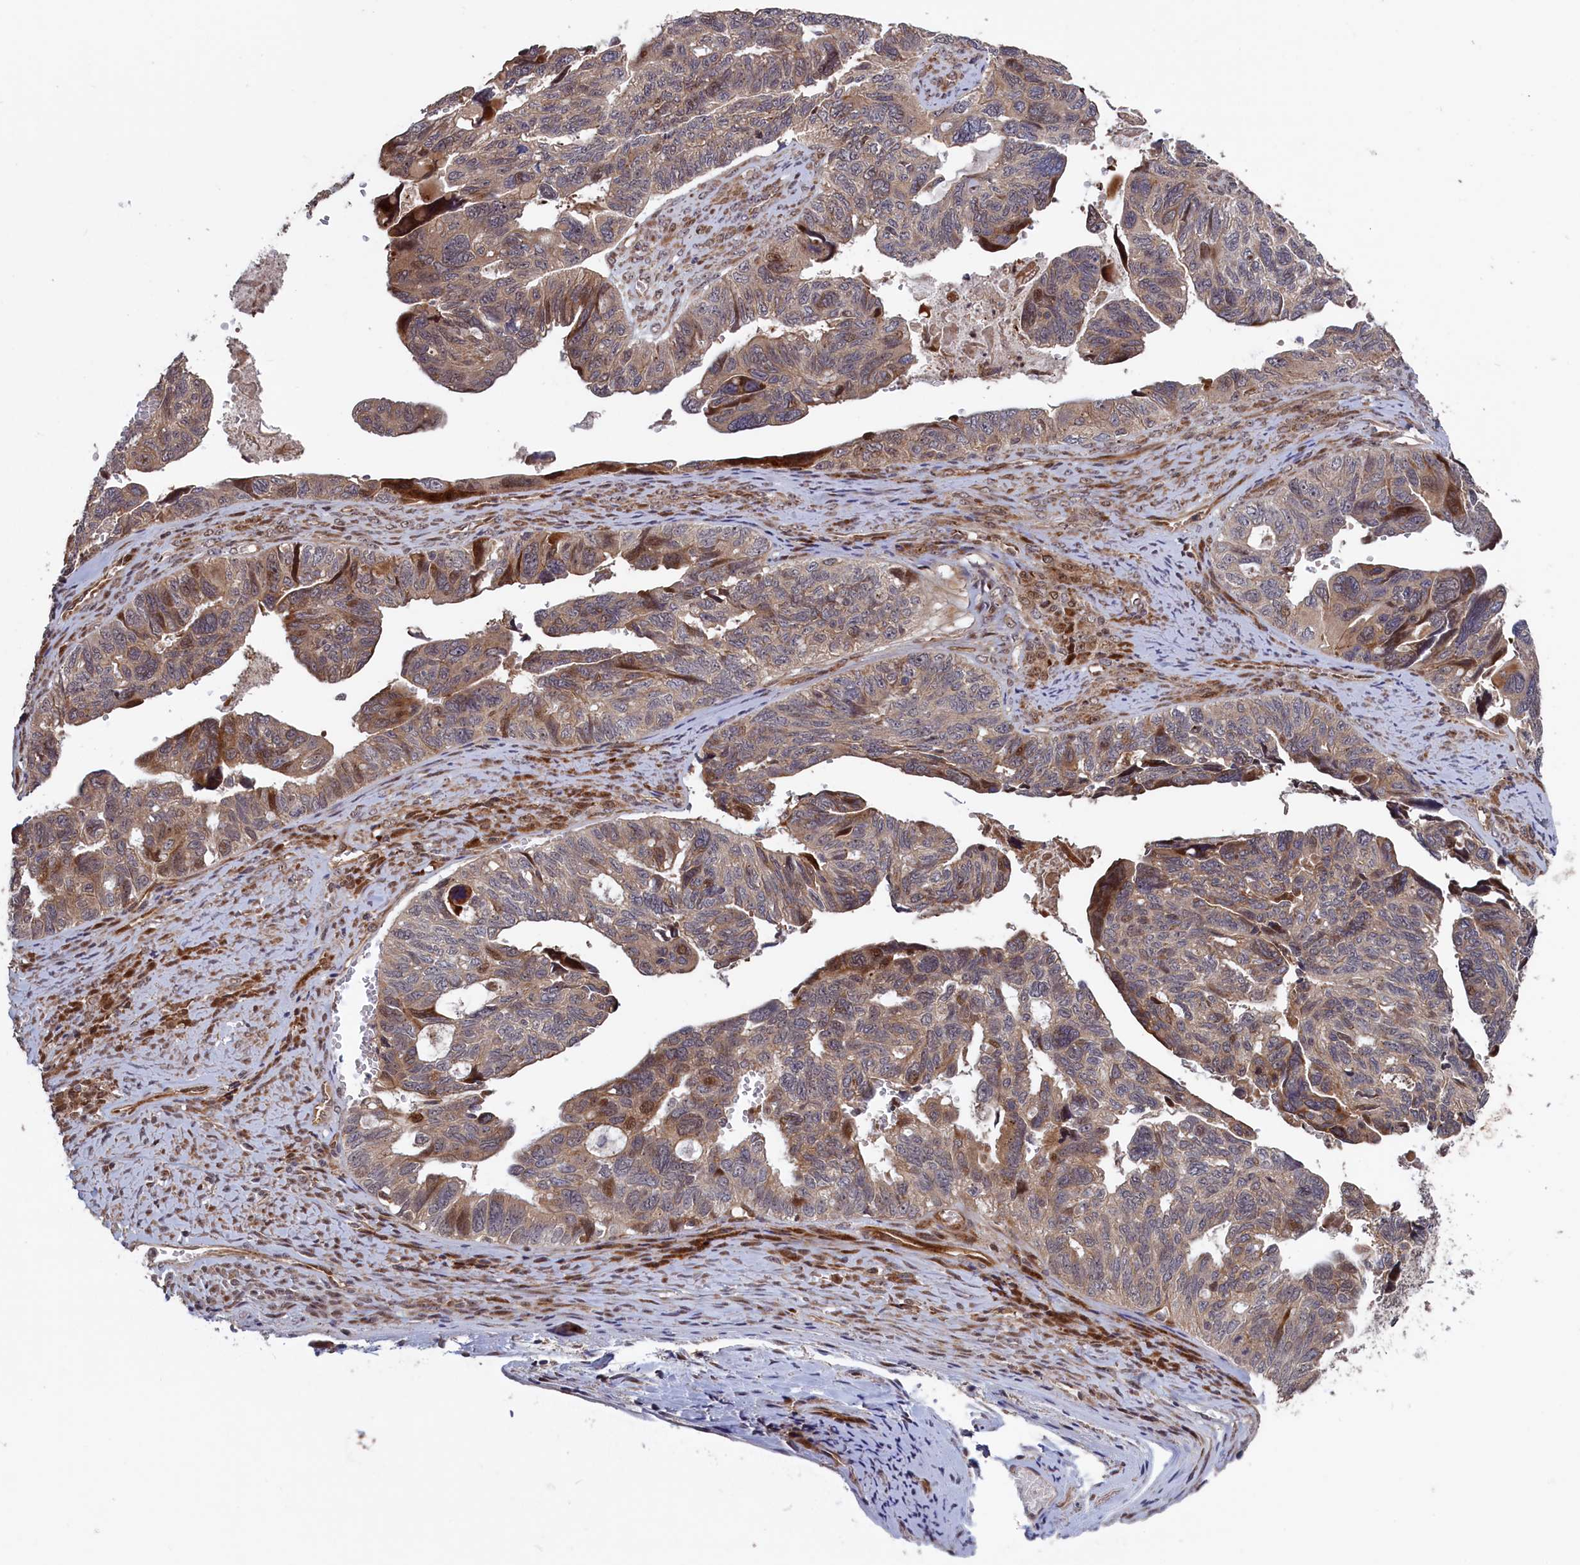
{"staining": {"intensity": "moderate", "quantity": "<25%", "location": "cytoplasmic/membranous,nuclear"}, "tissue": "ovarian cancer", "cell_type": "Tumor cells", "image_type": "cancer", "snomed": [{"axis": "morphology", "description": "Cystadenocarcinoma, serous, NOS"}, {"axis": "topography", "description": "Ovary"}], "caption": "High-magnification brightfield microscopy of serous cystadenocarcinoma (ovarian) stained with DAB (3,3'-diaminobenzidine) (brown) and counterstained with hematoxylin (blue). tumor cells exhibit moderate cytoplasmic/membranous and nuclear positivity is present in about<25% of cells.", "gene": "LSG1", "patient": {"sex": "female", "age": 79}}